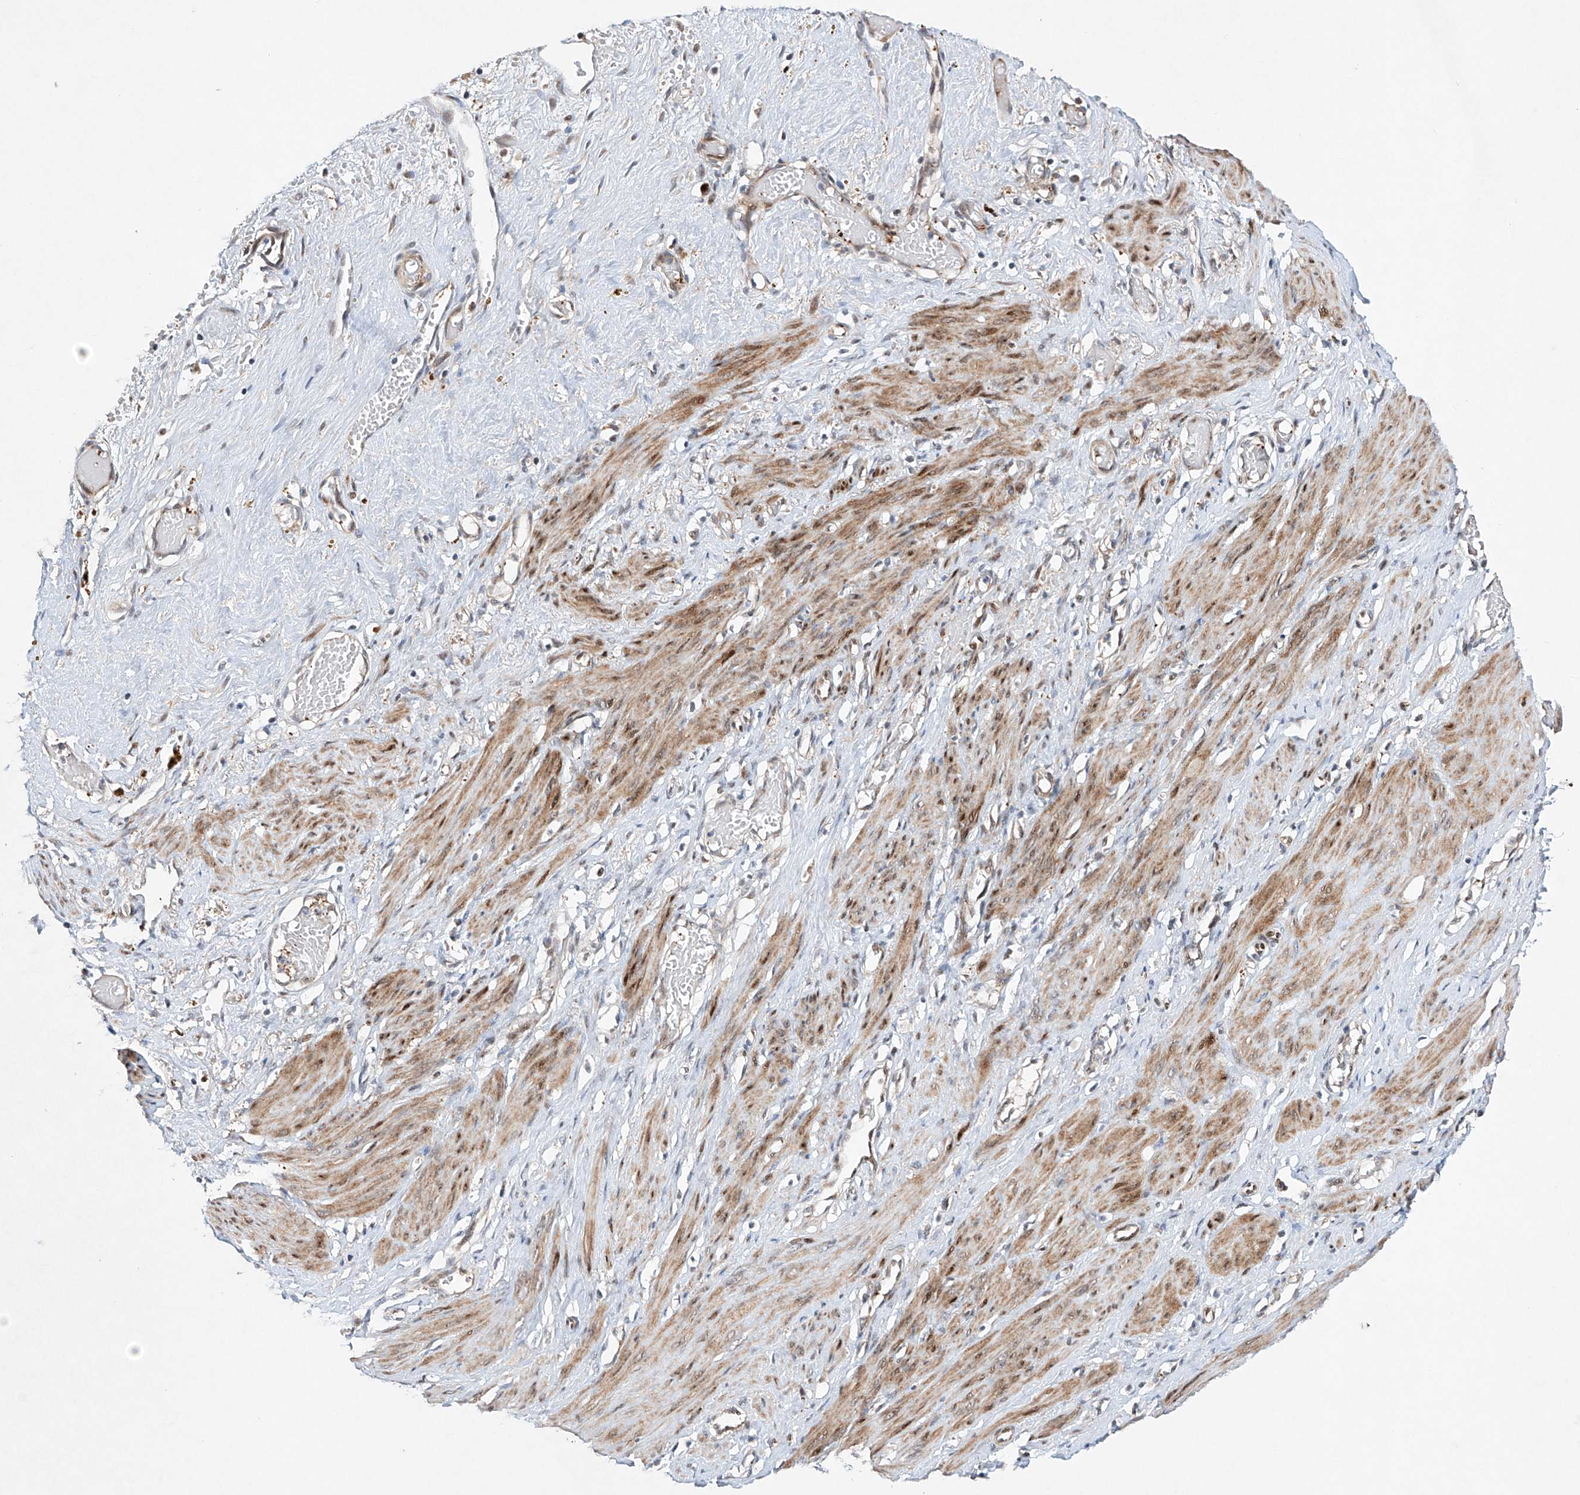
{"staining": {"intensity": "moderate", "quantity": ">75%", "location": "cytoplasmic/membranous,nuclear"}, "tissue": "smooth muscle", "cell_type": "Smooth muscle cells", "image_type": "normal", "snomed": [{"axis": "morphology", "description": "Normal tissue, NOS"}, {"axis": "topography", "description": "Endometrium"}], "caption": "This is a photomicrograph of immunohistochemistry (IHC) staining of benign smooth muscle, which shows moderate staining in the cytoplasmic/membranous,nuclear of smooth muscle cells.", "gene": "AFG1L", "patient": {"sex": "female", "age": 33}}